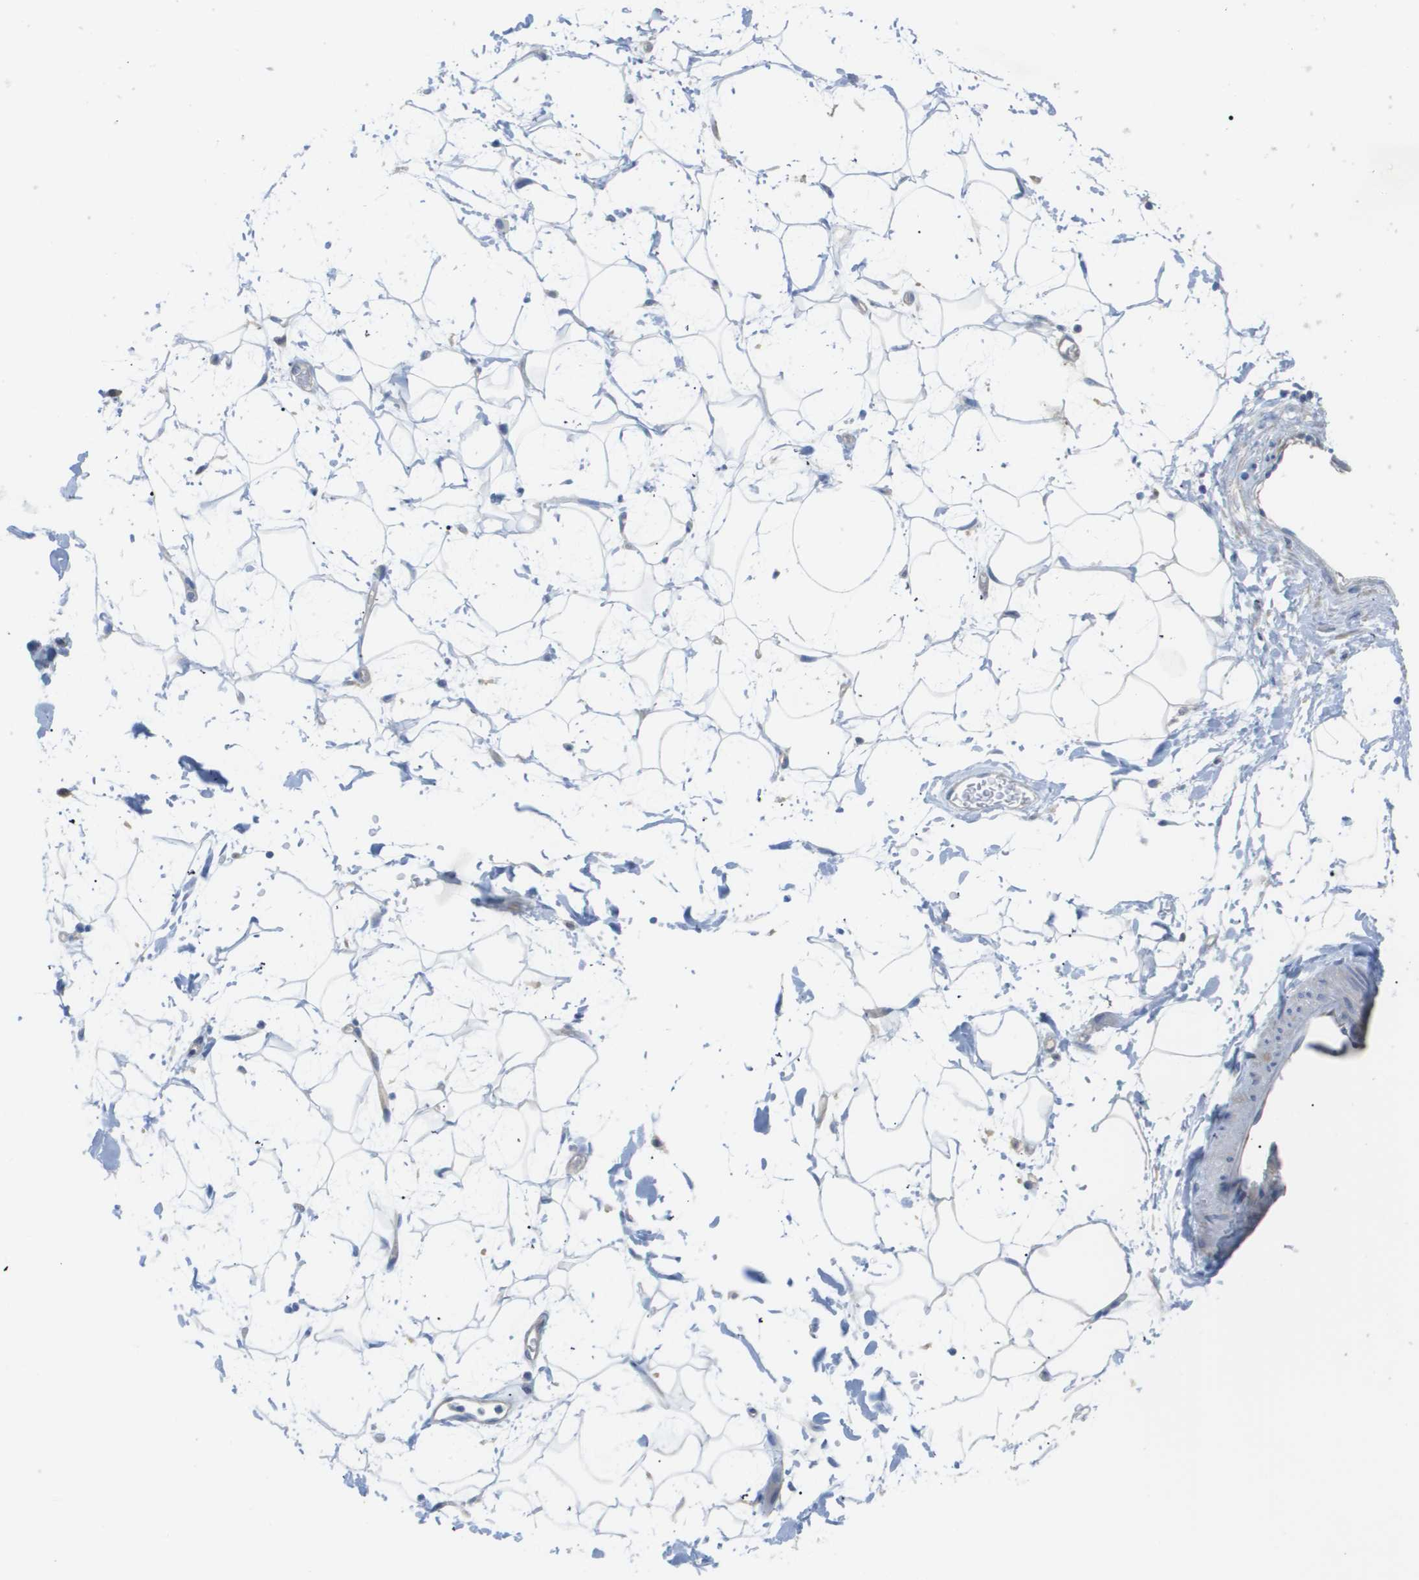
{"staining": {"intensity": "negative", "quantity": "none", "location": "none"}, "tissue": "adipose tissue", "cell_type": "Adipocytes", "image_type": "normal", "snomed": [{"axis": "morphology", "description": "Normal tissue, NOS"}, {"axis": "topography", "description": "Soft tissue"}], "caption": "This histopathology image is of normal adipose tissue stained with immunohistochemistry to label a protein in brown with the nuclei are counter-stained blue. There is no positivity in adipocytes. The staining is performed using DAB brown chromogen with nuclei counter-stained in using hematoxylin.", "gene": "MYL3", "patient": {"sex": "male", "age": 72}}